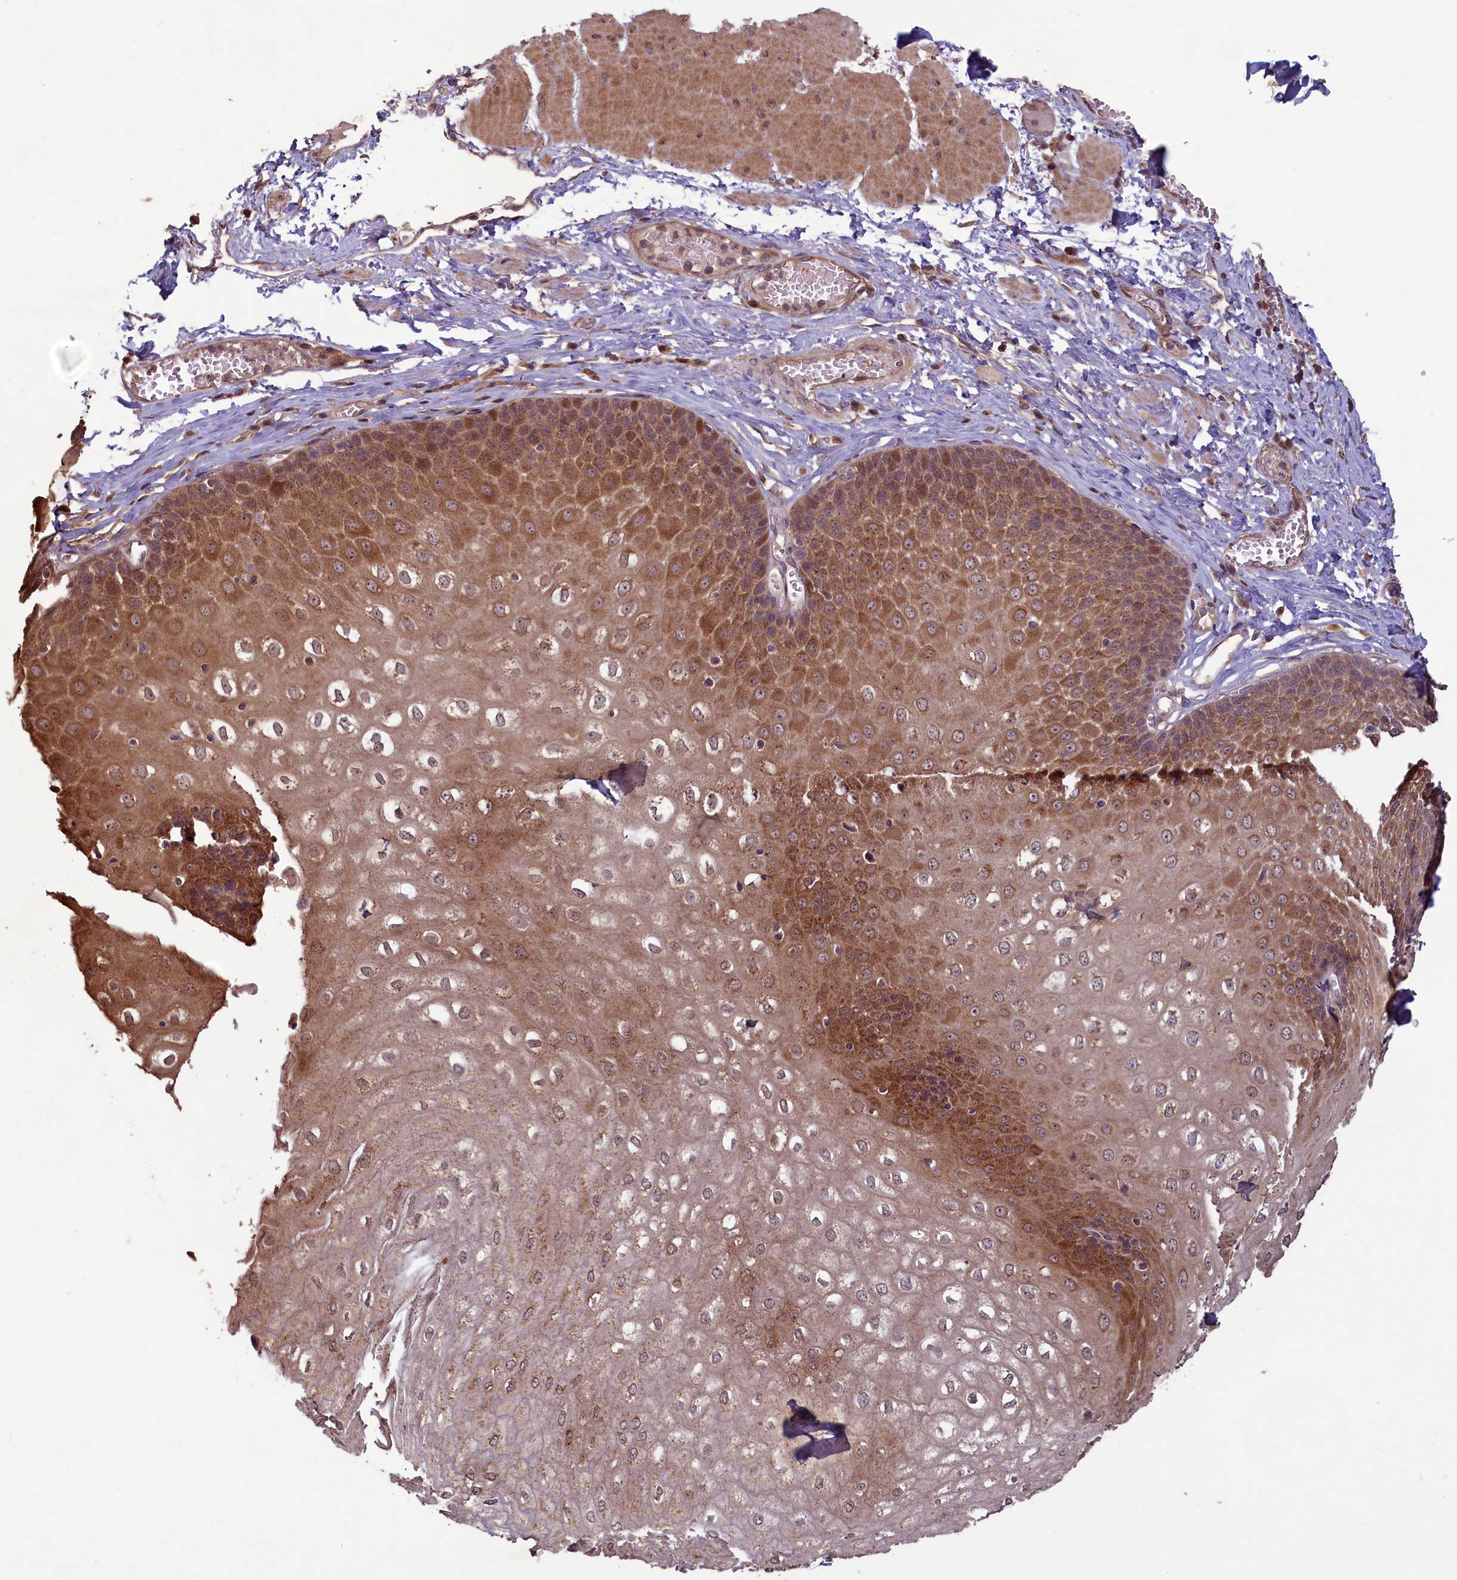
{"staining": {"intensity": "moderate", "quantity": ">75%", "location": "cytoplasmic/membranous,nuclear"}, "tissue": "esophagus", "cell_type": "Squamous epithelial cells", "image_type": "normal", "snomed": [{"axis": "morphology", "description": "Normal tissue, NOS"}, {"axis": "topography", "description": "Esophagus"}], "caption": "High-magnification brightfield microscopy of normal esophagus stained with DAB (3,3'-diaminobenzidine) (brown) and counterstained with hematoxylin (blue). squamous epithelial cells exhibit moderate cytoplasmic/membranous,nuclear staining is seen in approximately>75% of cells. Using DAB (3,3'-diaminobenzidine) (brown) and hematoxylin (blue) stains, captured at high magnification using brightfield microscopy.", "gene": "CIAO2B", "patient": {"sex": "male", "age": 60}}